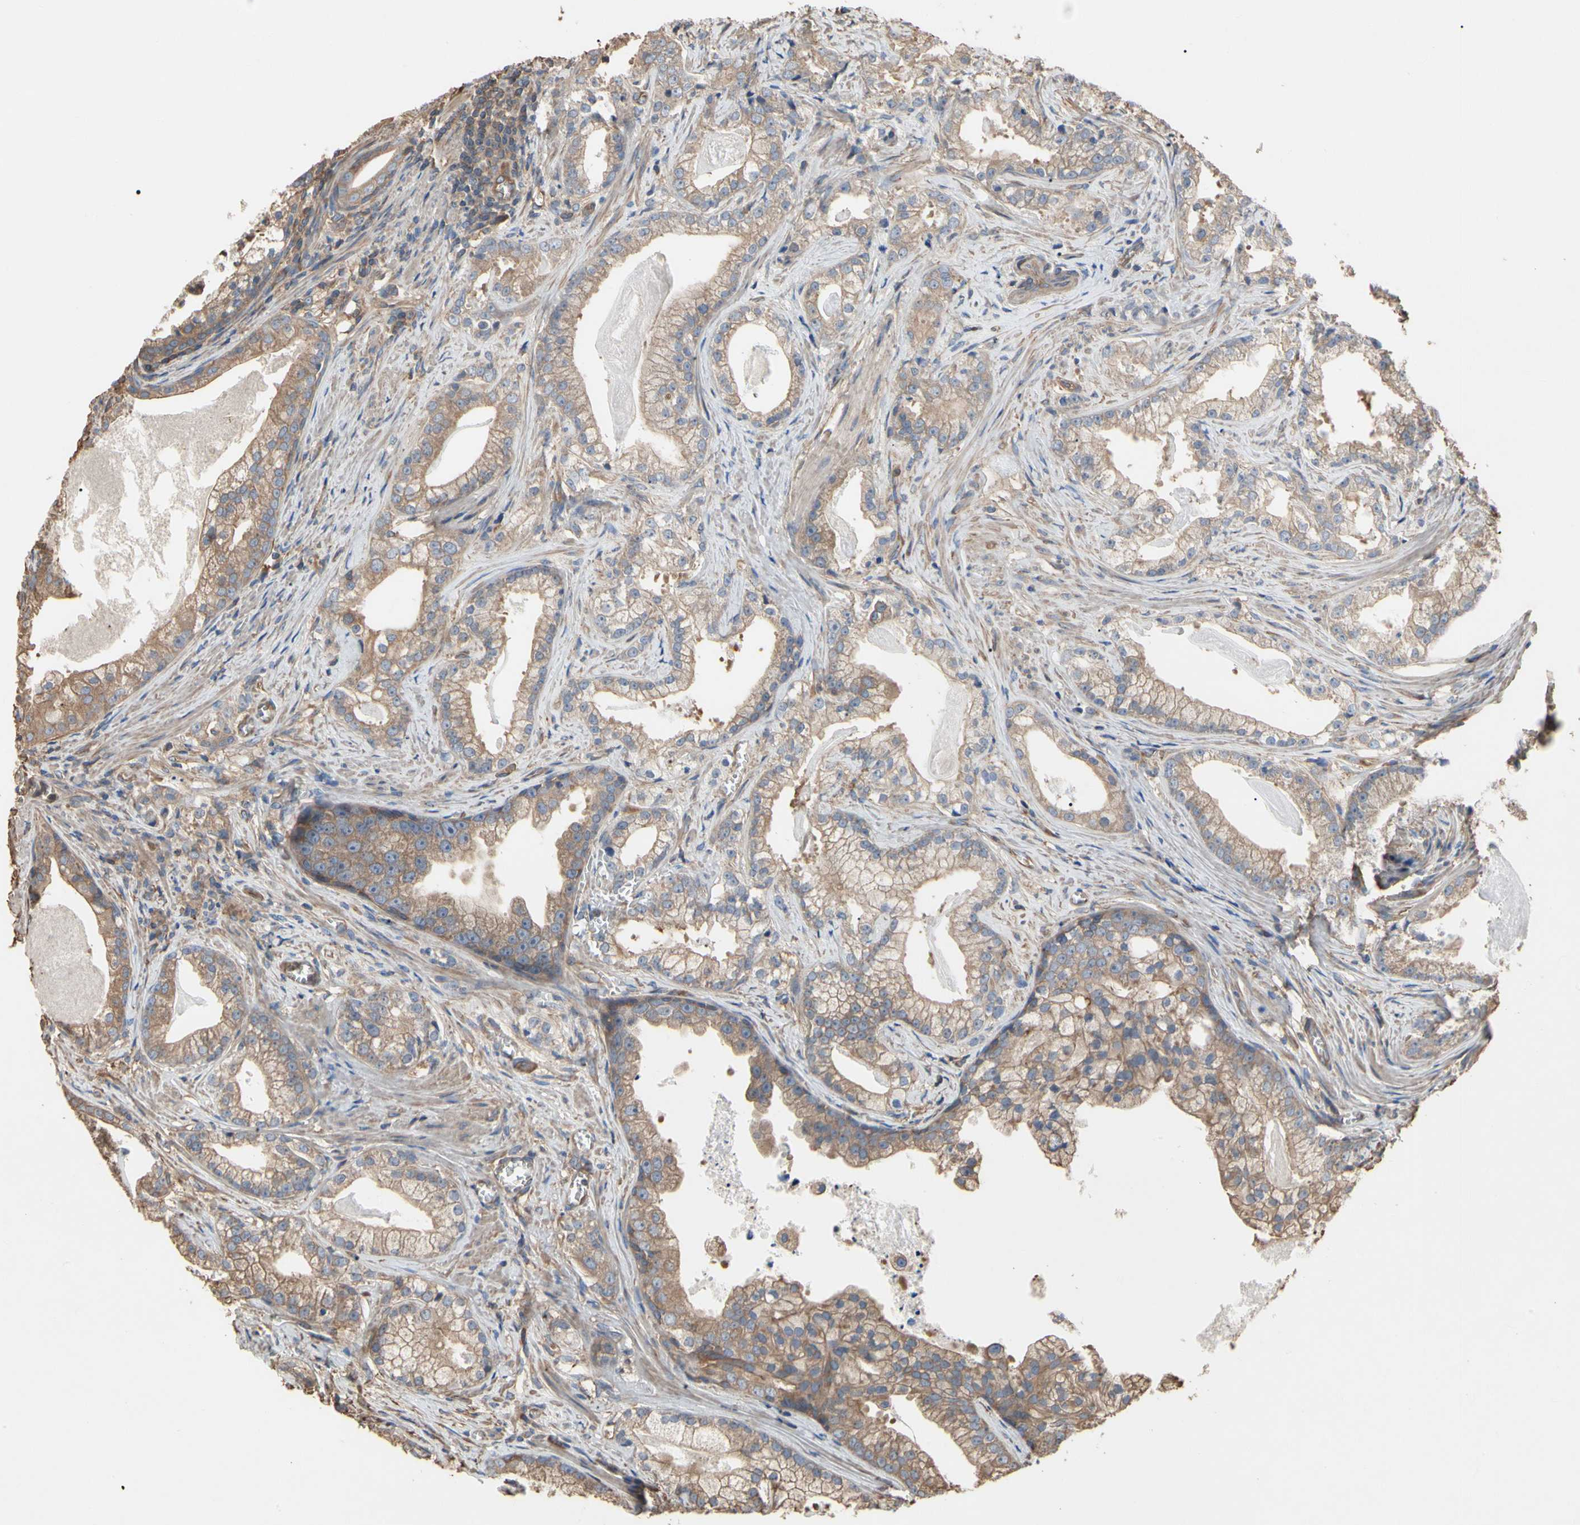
{"staining": {"intensity": "moderate", "quantity": ">75%", "location": "cytoplasmic/membranous"}, "tissue": "prostate cancer", "cell_type": "Tumor cells", "image_type": "cancer", "snomed": [{"axis": "morphology", "description": "Adenocarcinoma, Low grade"}, {"axis": "topography", "description": "Prostate"}], "caption": "Moderate cytoplasmic/membranous staining is present in approximately >75% of tumor cells in adenocarcinoma (low-grade) (prostate).", "gene": "PDZK1", "patient": {"sex": "male", "age": 59}}